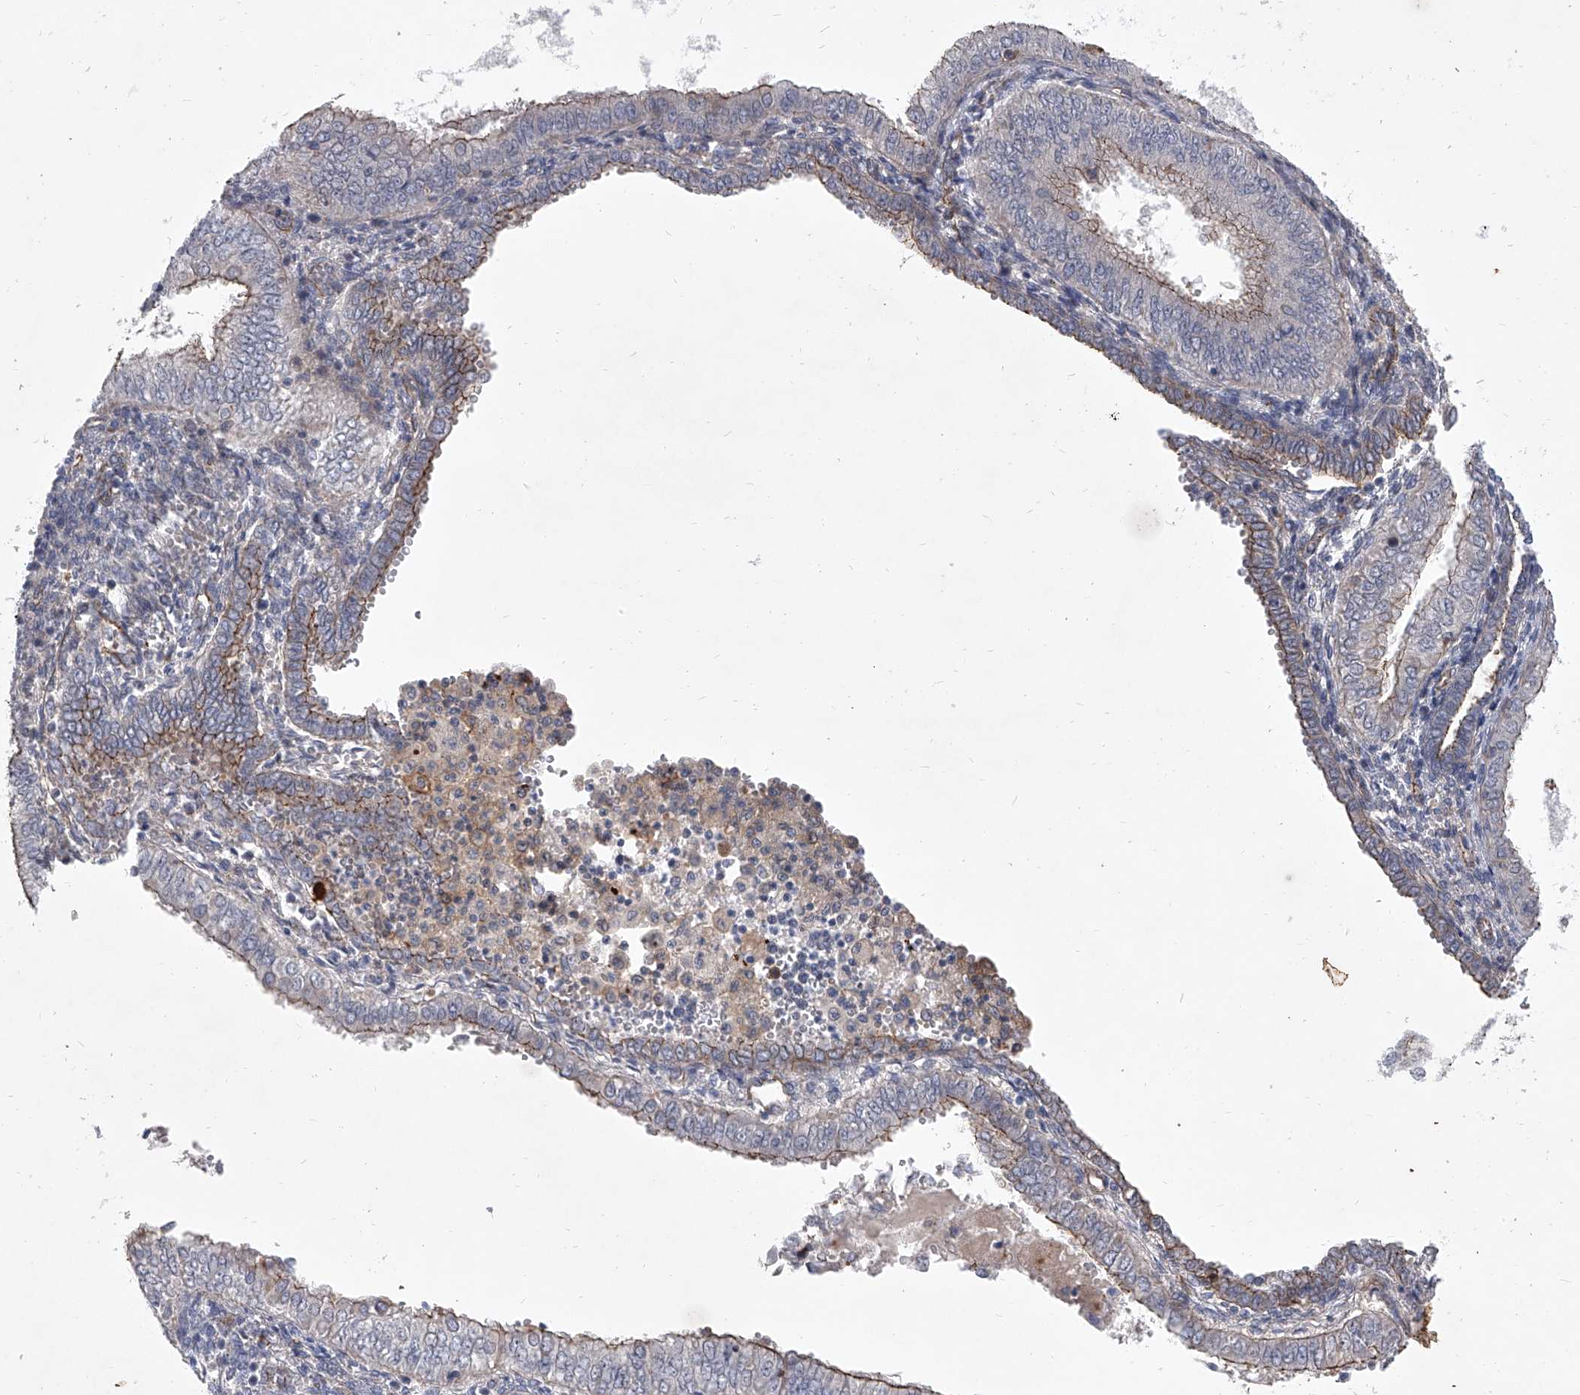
{"staining": {"intensity": "moderate", "quantity": "25%-75%", "location": "cytoplasmic/membranous"}, "tissue": "endometrial cancer", "cell_type": "Tumor cells", "image_type": "cancer", "snomed": [{"axis": "morphology", "description": "Normal tissue, NOS"}, {"axis": "morphology", "description": "Adenocarcinoma, NOS"}, {"axis": "topography", "description": "Endometrium"}], "caption": "Immunohistochemistry micrograph of adenocarcinoma (endometrial) stained for a protein (brown), which shows medium levels of moderate cytoplasmic/membranous positivity in approximately 25%-75% of tumor cells.", "gene": "MINDY4", "patient": {"sex": "female", "age": 53}}